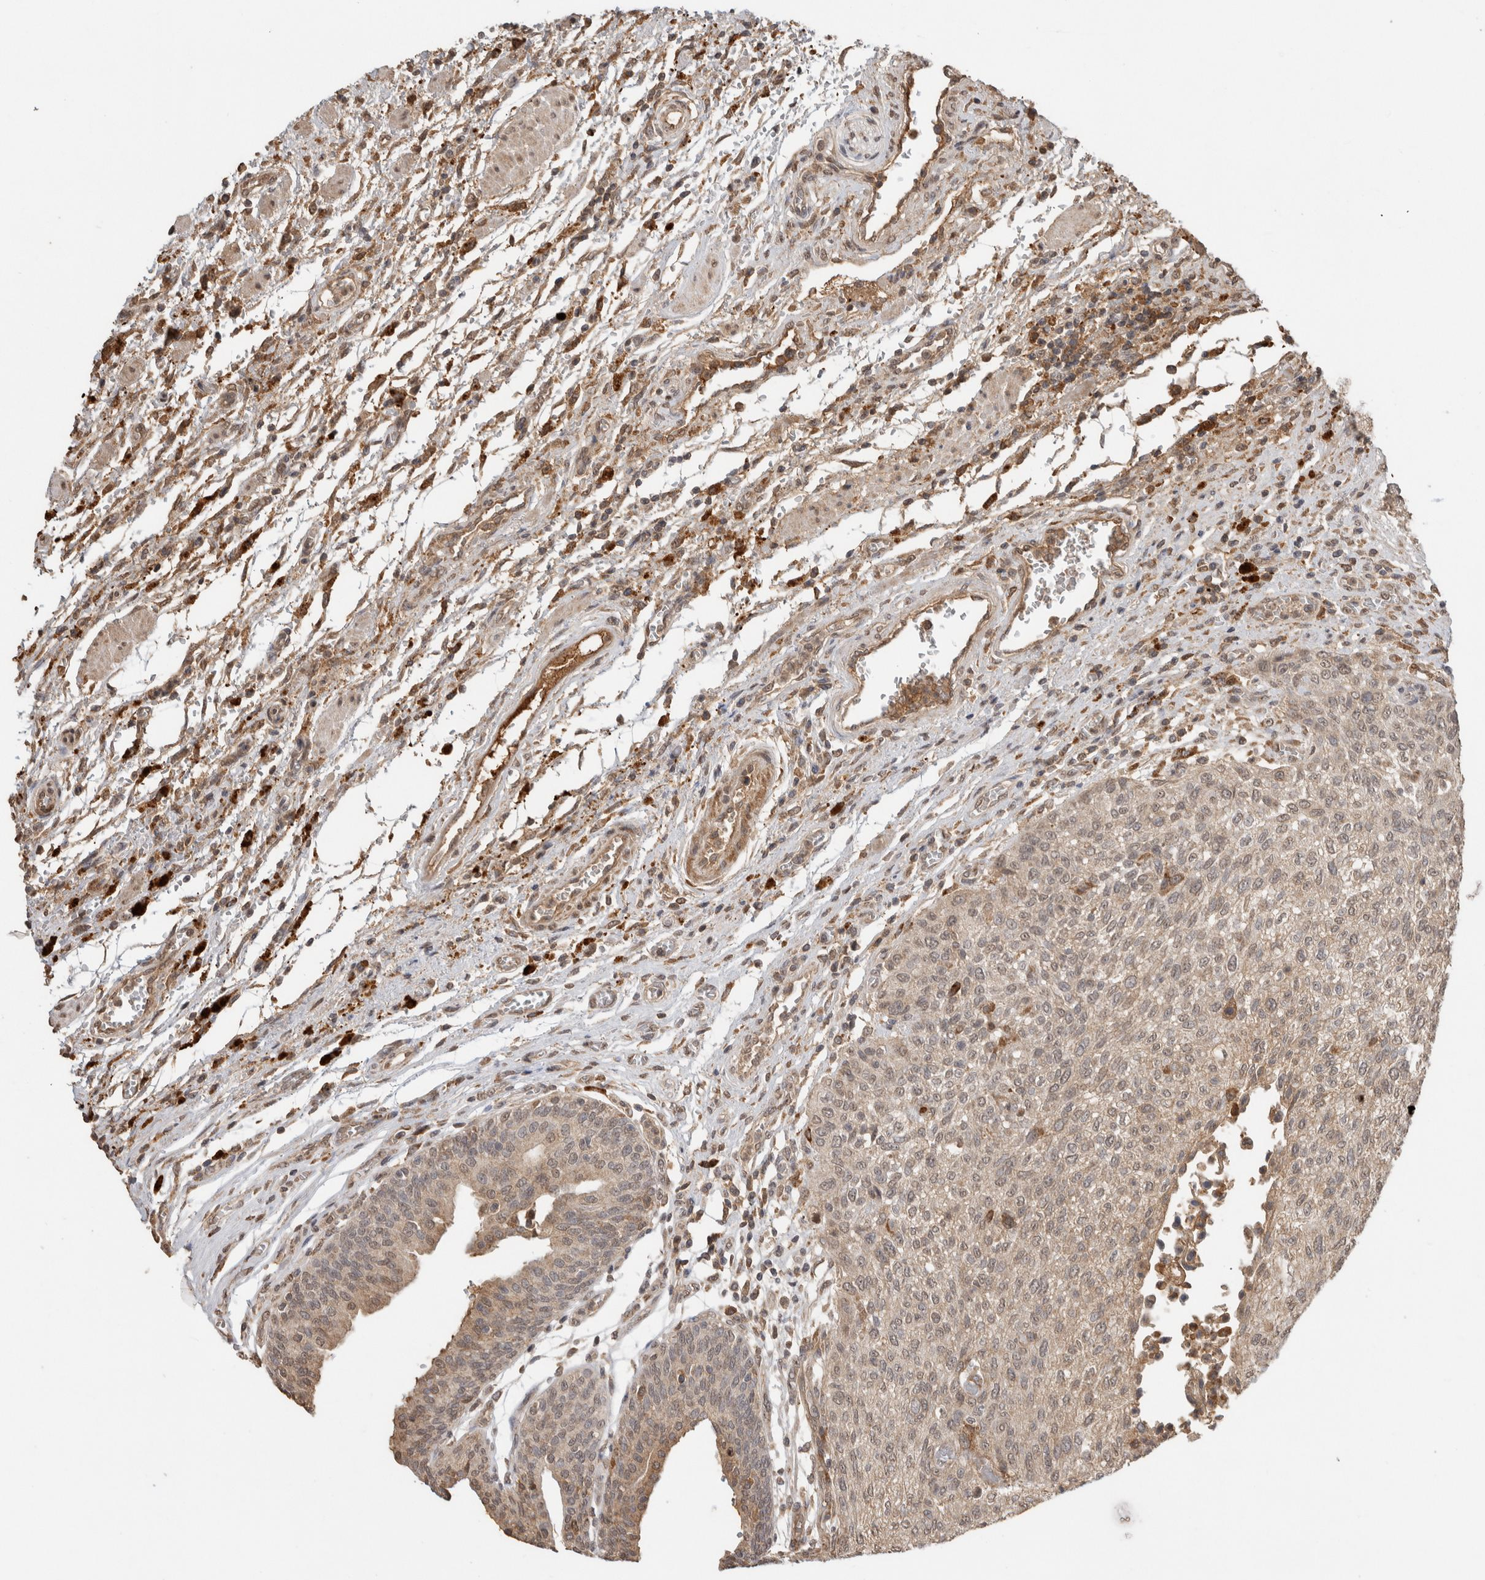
{"staining": {"intensity": "weak", "quantity": ">75%", "location": "cytoplasmic/membranous,nuclear"}, "tissue": "urothelial cancer", "cell_type": "Tumor cells", "image_type": "cancer", "snomed": [{"axis": "morphology", "description": "Urothelial carcinoma, Low grade"}, {"axis": "morphology", "description": "Urothelial carcinoma, High grade"}, {"axis": "topography", "description": "Urinary bladder"}], "caption": "This photomicrograph displays IHC staining of high-grade urothelial carcinoma, with low weak cytoplasmic/membranous and nuclear positivity in about >75% of tumor cells.", "gene": "FAM3A", "patient": {"sex": "male", "age": 35}}